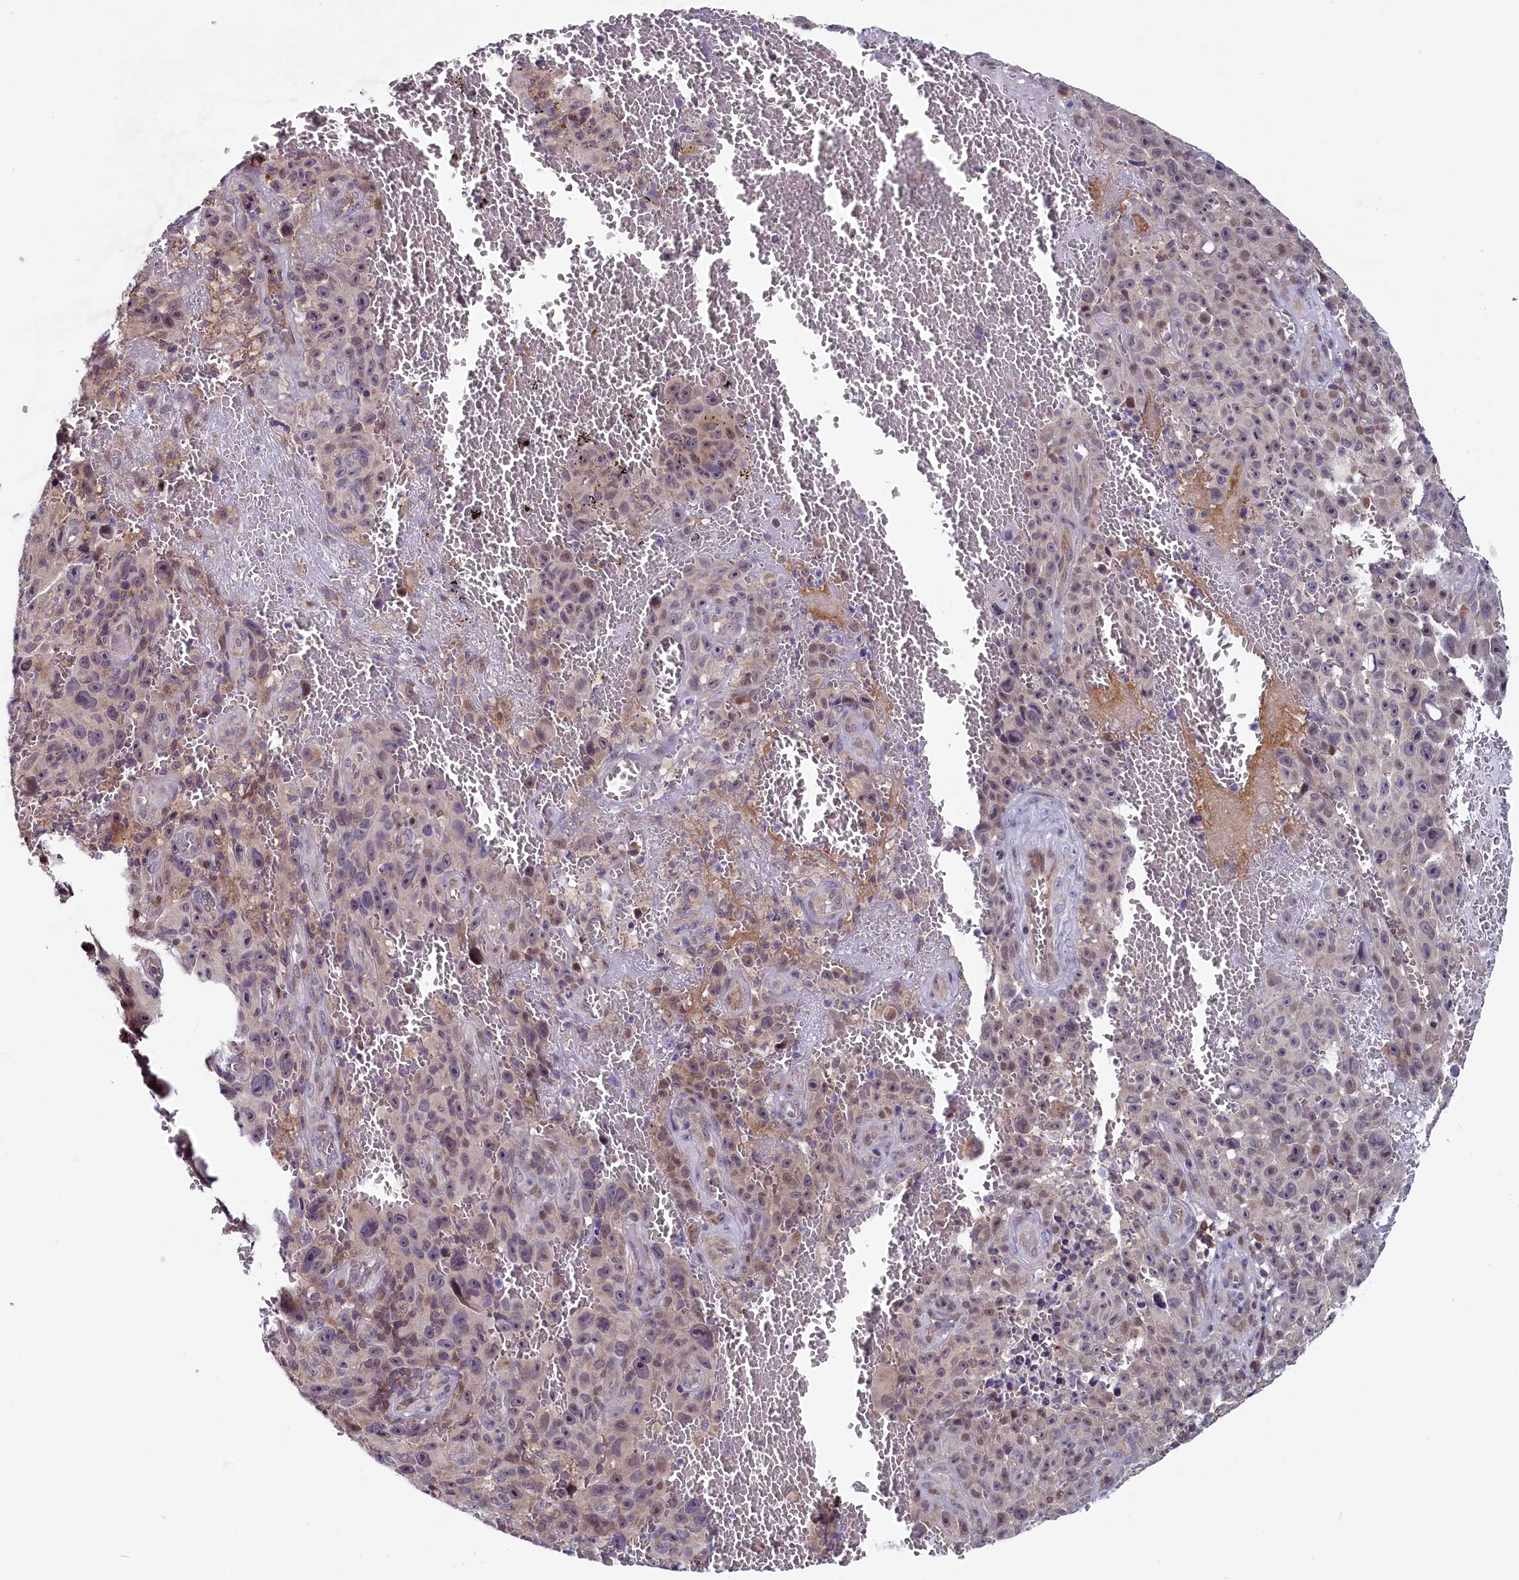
{"staining": {"intensity": "weak", "quantity": "25%-75%", "location": "cytoplasmic/membranous"}, "tissue": "melanoma", "cell_type": "Tumor cells", "image_type": "cancer", "snomed": [{"axis": "morphology", "description": "Malignant melanoma, NOS"}, {"axis": "topography", "description": "Skin"}], "caption": "Immunohistochemical staining of melanoma demonstrates low levels of weak cytoplasmic/membranous staining in approximately 25%-75% of tumor cells. Nuclei are stained in blue.", "gene": "CIAPIN1", "patient": {"sex": "female", "age": 82}}